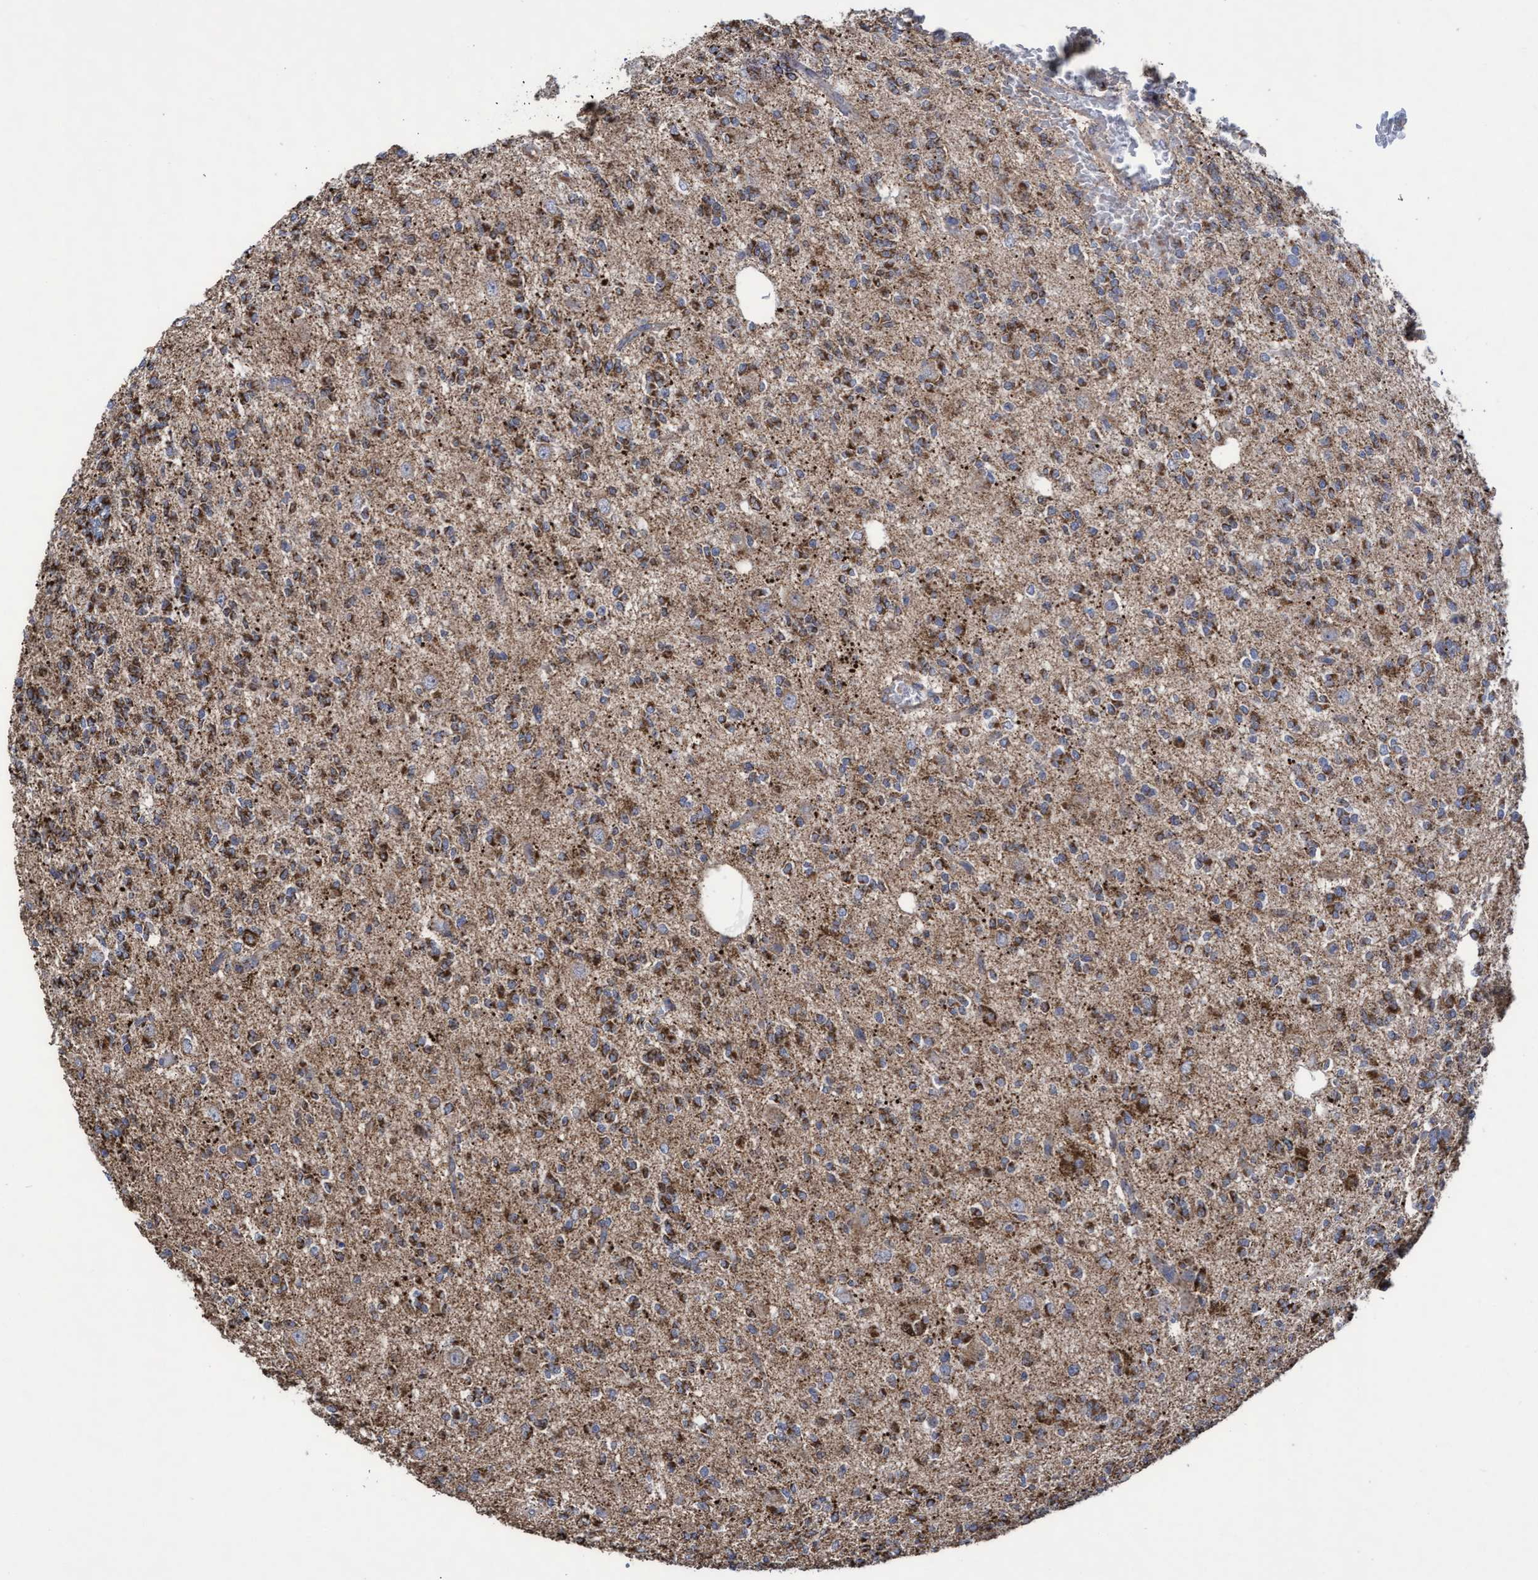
{"staining": {"intensity": "moderate", "quantity": ">75%", "location": "cytoplasmic/membranous"}, "tissue": "glioma", "cell_type": "Tumor cells", "image_type": "cancer", "snomed": [{"axis": "morphology", "description": "Glioma, malignant, Low grade"}, {"axis": "topography", "description": "Brain"}], "caption": "Immunohistochemical staining of human malignant glioma (low-grade) reveals medium levels of moderate cytoplasmic/membranous positivity in about >75% of tumor cells. Immunohistochemistry (ihc) stains the protein of interest in brown and the nuclei are stained blue.", "gene": "COBL", "patient": {"sex": "male", "age": 38}}